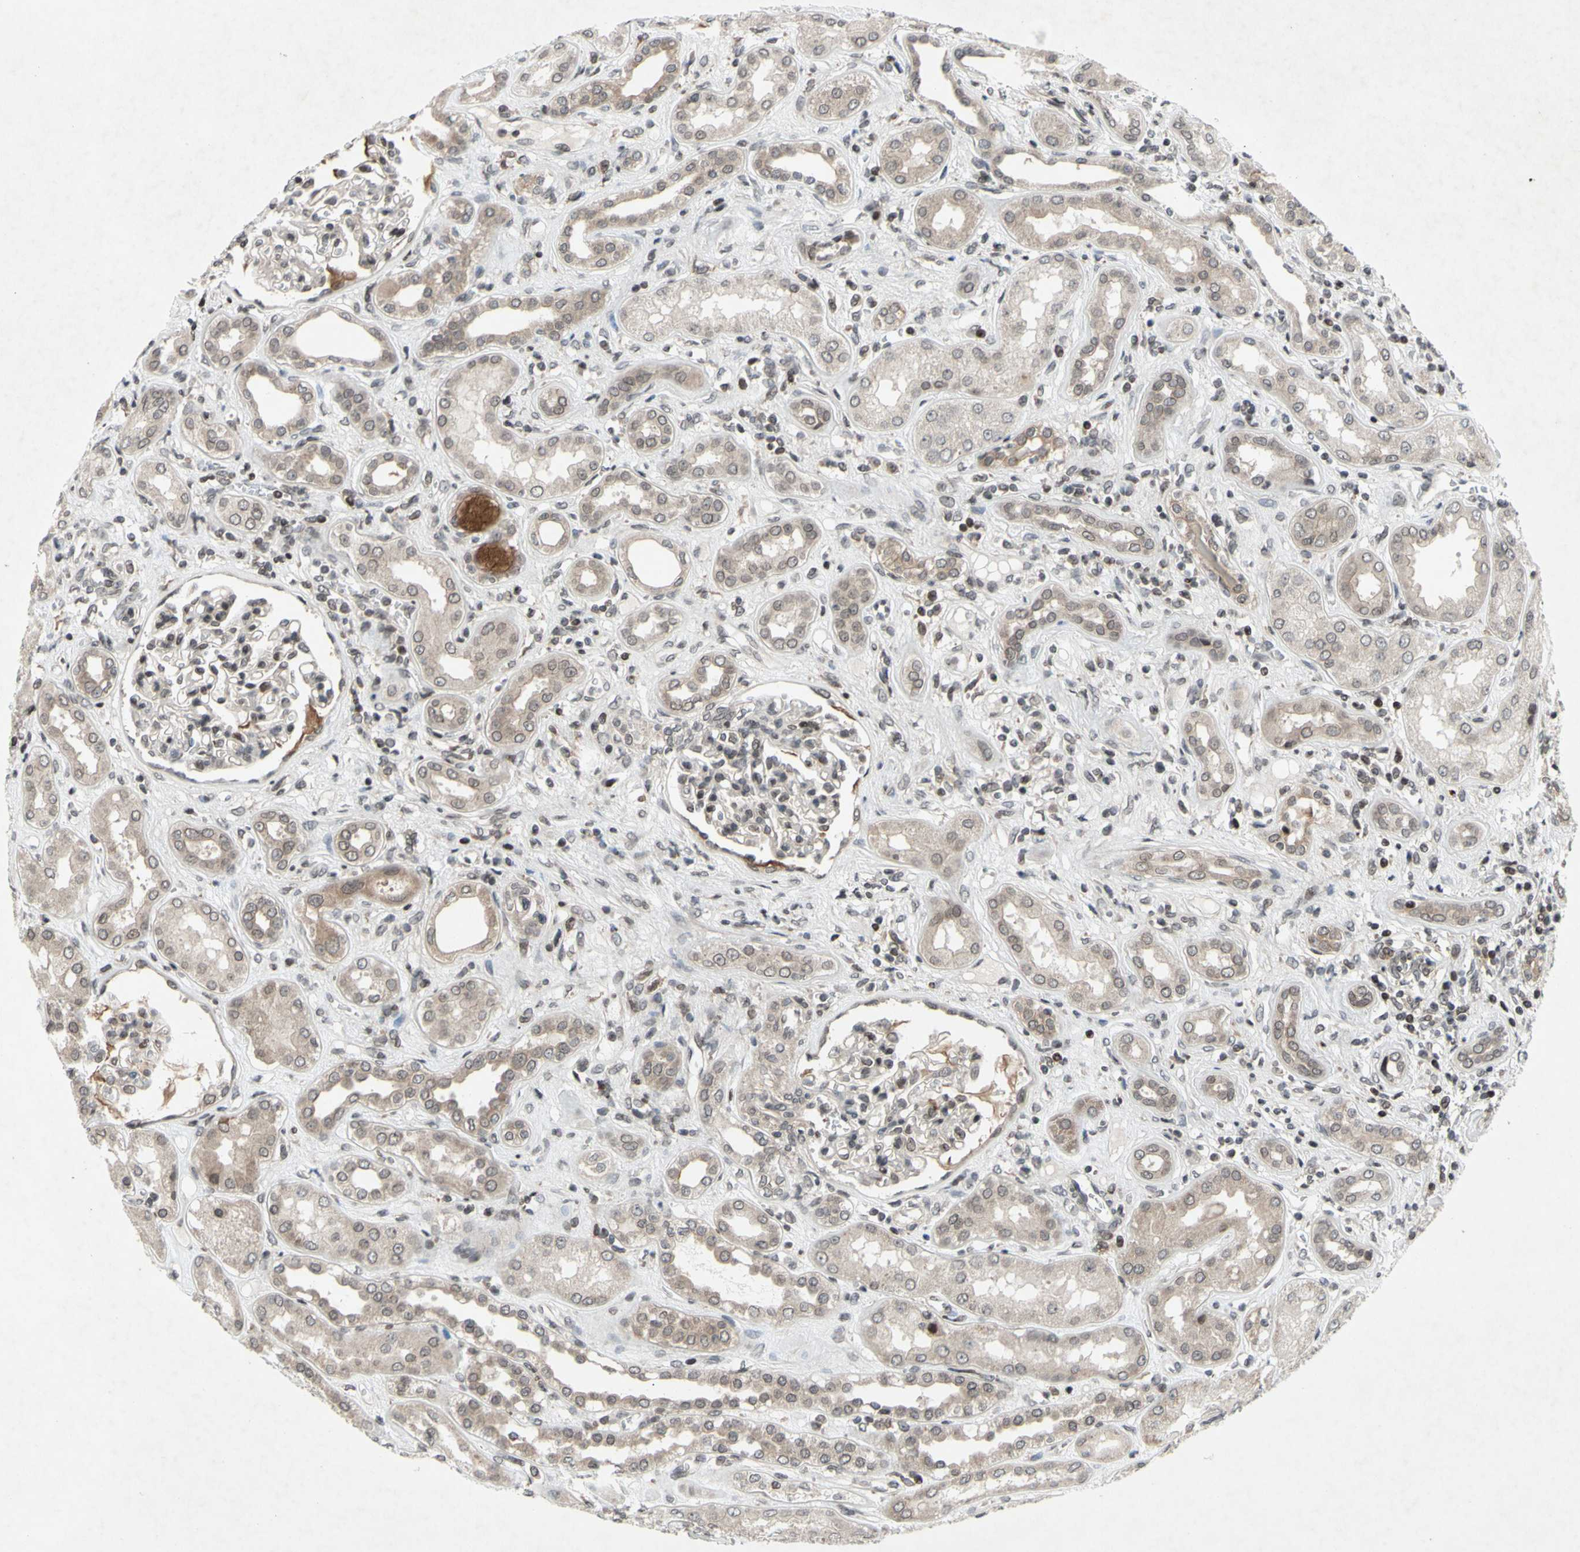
{"staining": {"intensity": "negative", "quantity": "none", "location": "none"}, "tissue": "kidney", "cell_type": "Cells in glomeruli", "image_type": "normal", "snomed": [{"axis": "morphology", "description": "Normal tissue, NOS"}, {"axis": "topography", "description": "Kidney"}], "caption": "Immunohistochemical staining of normal human kidney exhibits no significant staining in cells in glomeruli. (DAB (3,3'-diaminobenzidine) immunohistochemistry (IHC) with hematoxylin counter stain).", "gene": "XPO1", "patient": {"sex": "male", "age": 59}}